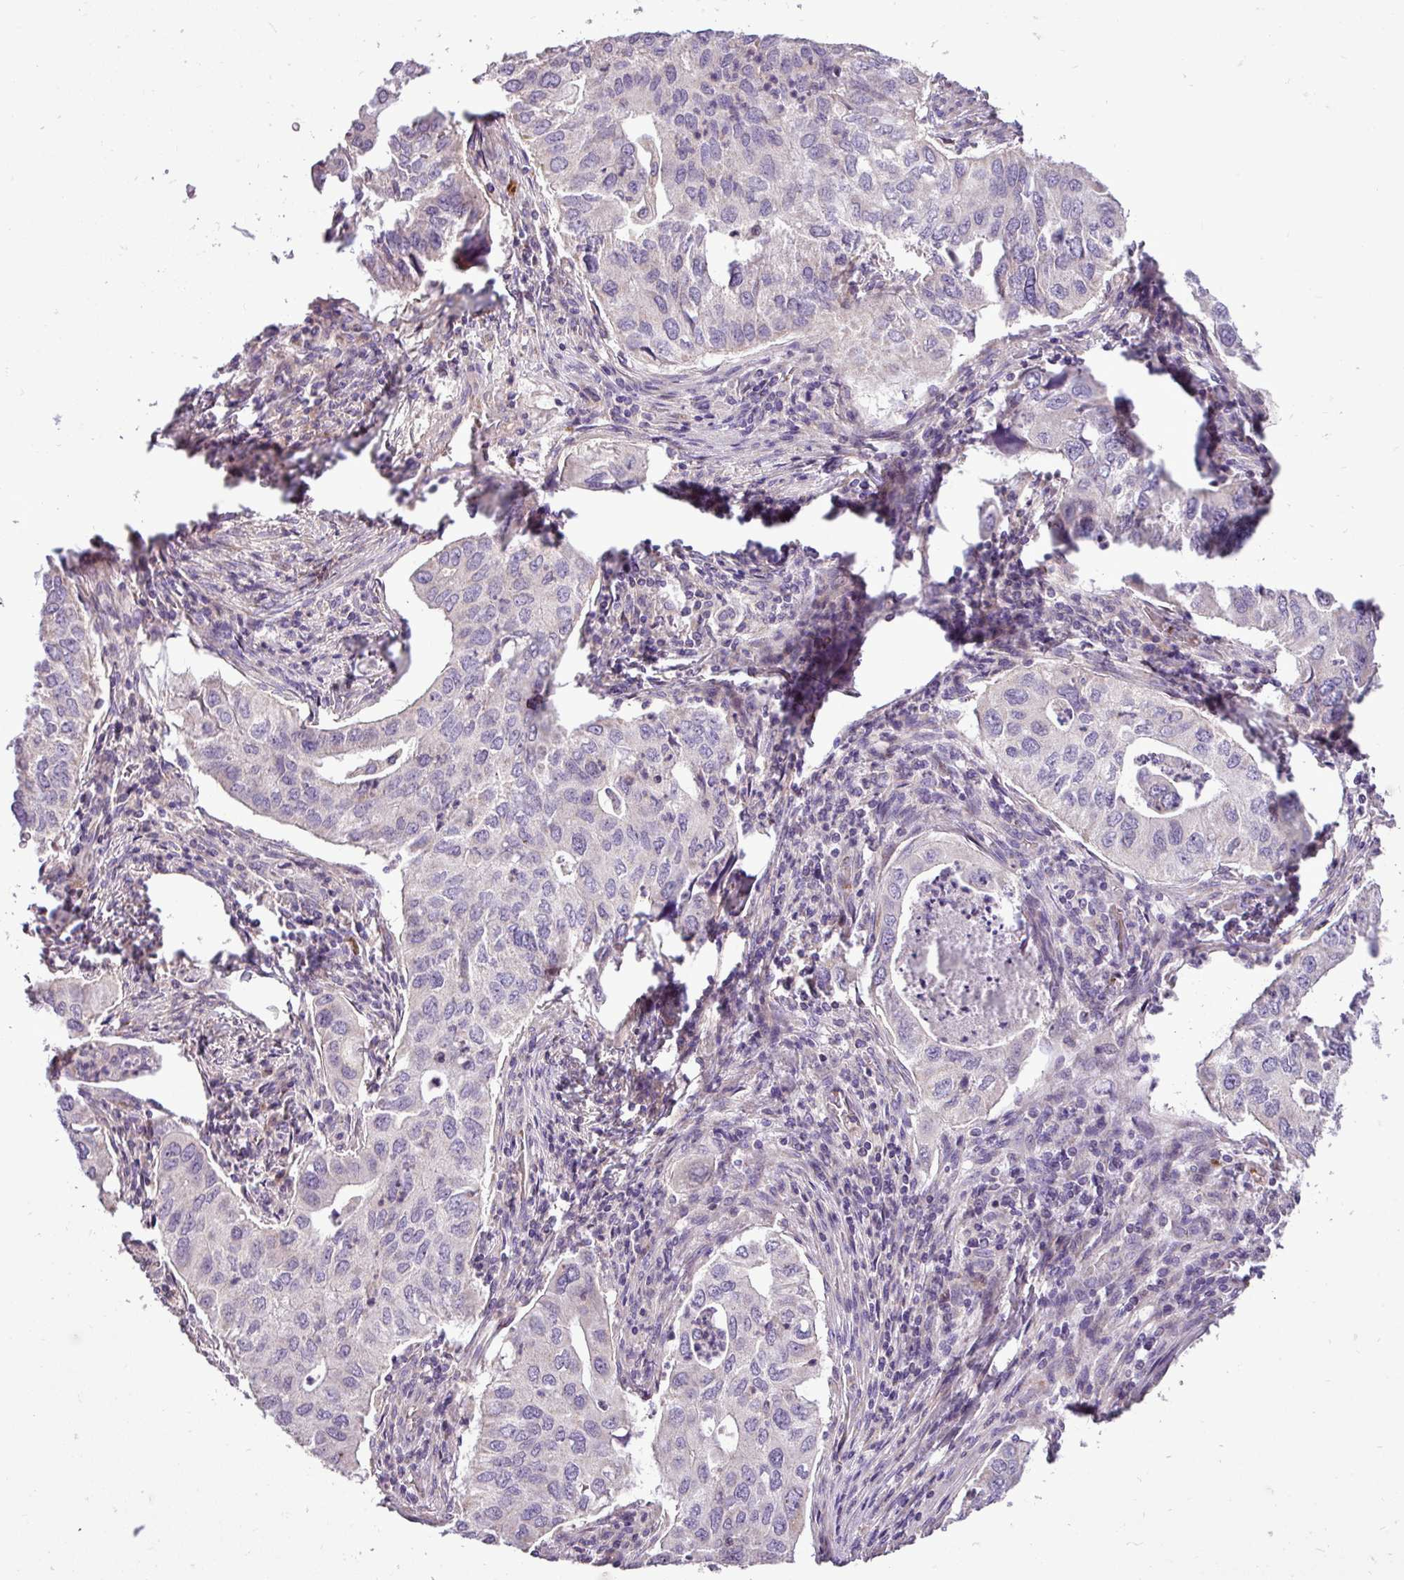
{"staining": {"intensity": "negative", "quantity": "none", "location": "none"}, "tissue": "lung cancer", "cell_type": "Tumor cells", "image_type": "cancer", "snomed": [{"axis": "morphology", "description": "Adenocarcinoma, NOS"}, {"axis": "topography", "description": "Lung"}], "caption": "High magnification brightfield microscopy of lung cancer (adenocarcinoma) stained with DAB (brown) and counterstained with hematoxylin (blue): tumor cells show no significant expression.", "gene": "FAM183A", "patient": {"sex": "male", "age": 48}}